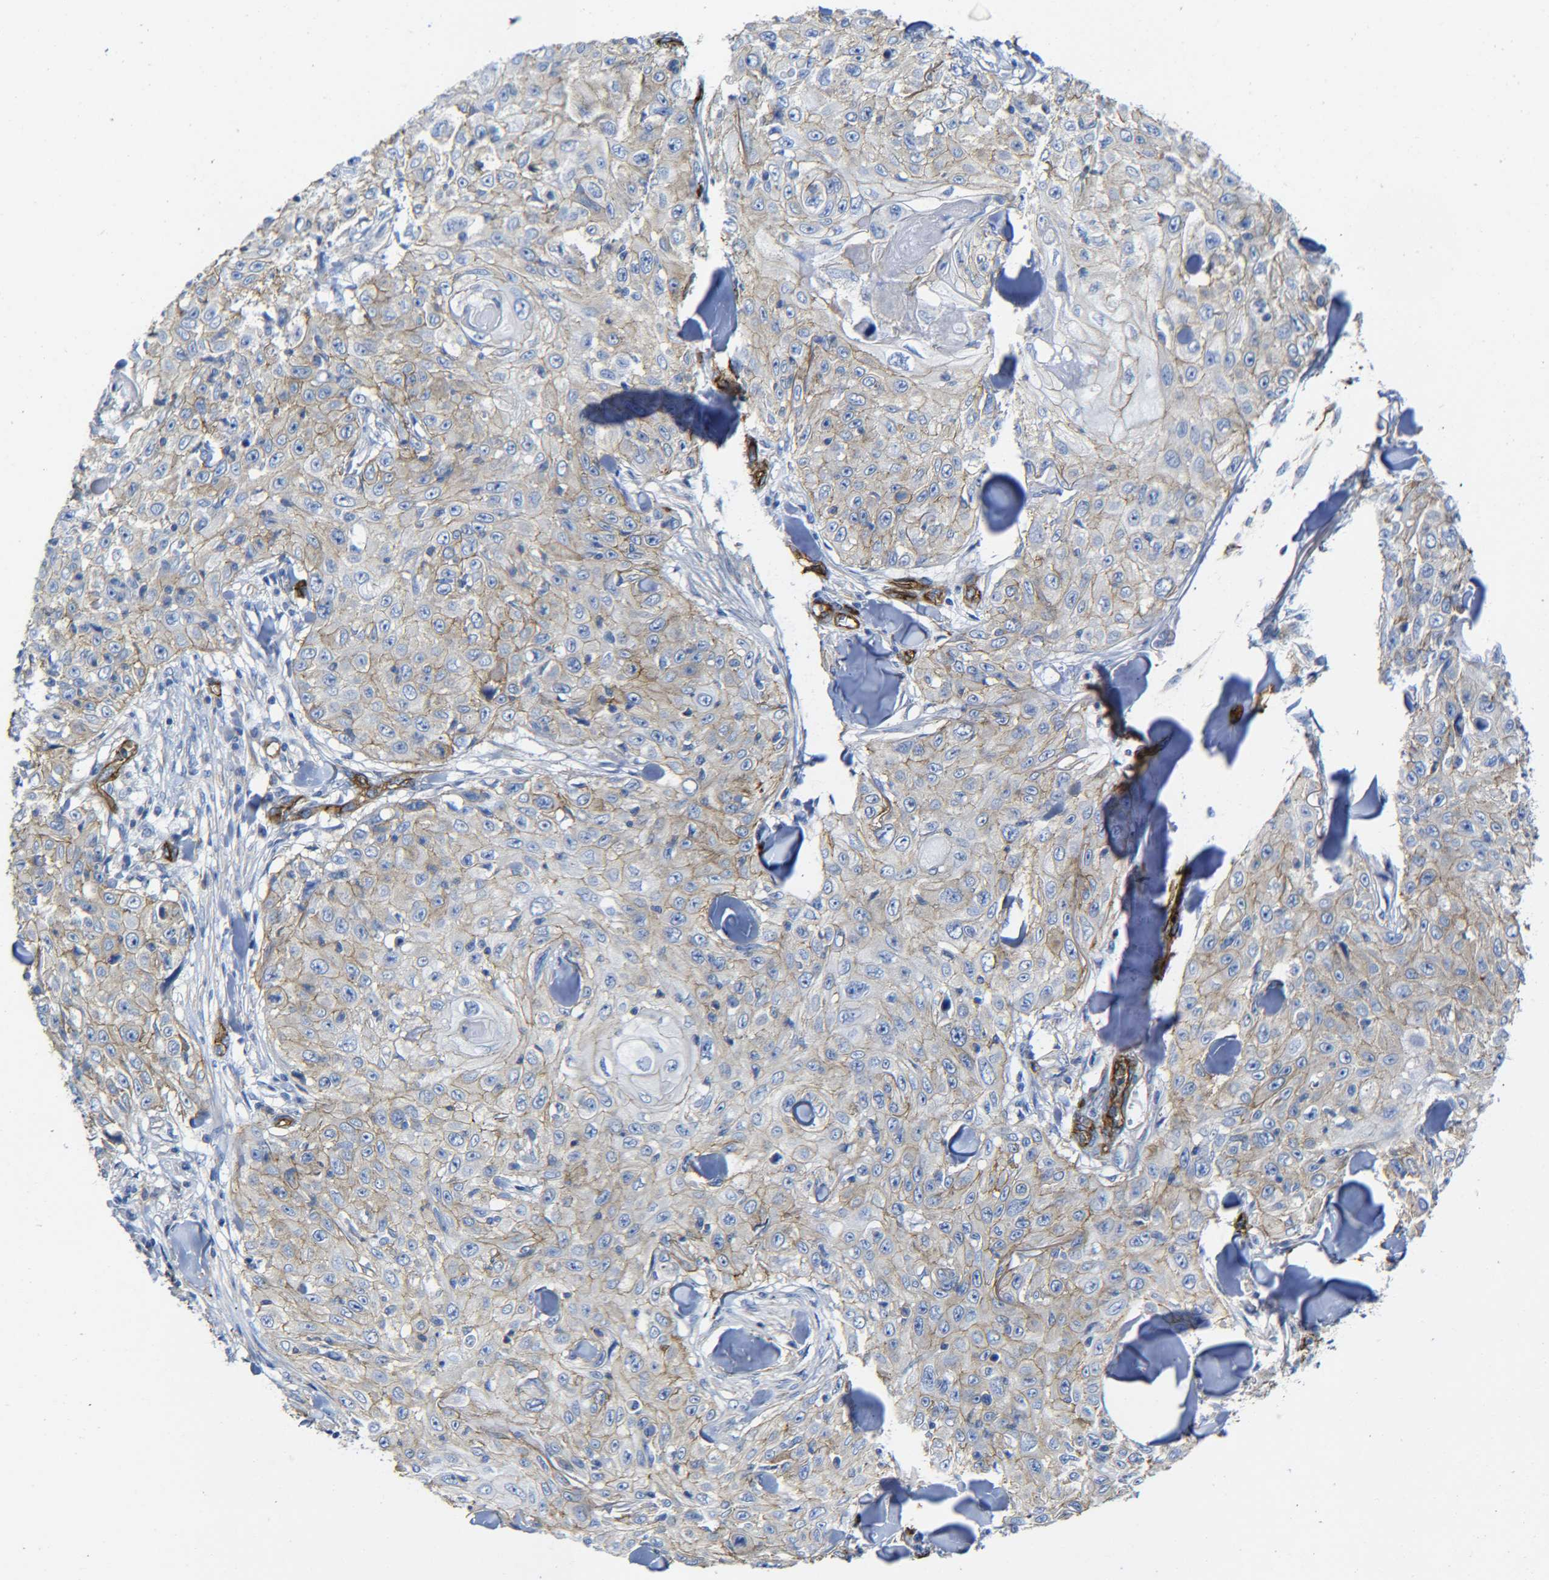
{"staining": {"intensity": "weak", "quantity": ">75%", "location": "cytoplasmic/membranous"}, "tissue": "skin cancer", "cell_type": "Tumor cells", "image_type": "cancer", "snomed": [{"axis": "morphology", "description": "Squamous cell carcinoma, NOS"}, {"axis": "topography", "description": "Skin"}], "caption": "Tumor cells reveal weak cytoplasmic/membranous expression in about >75% of cells in skin cancer (squamous cell carcinoma).", "gene": "SPTBN1", "patient": {"sex": "male", "age": 86}}